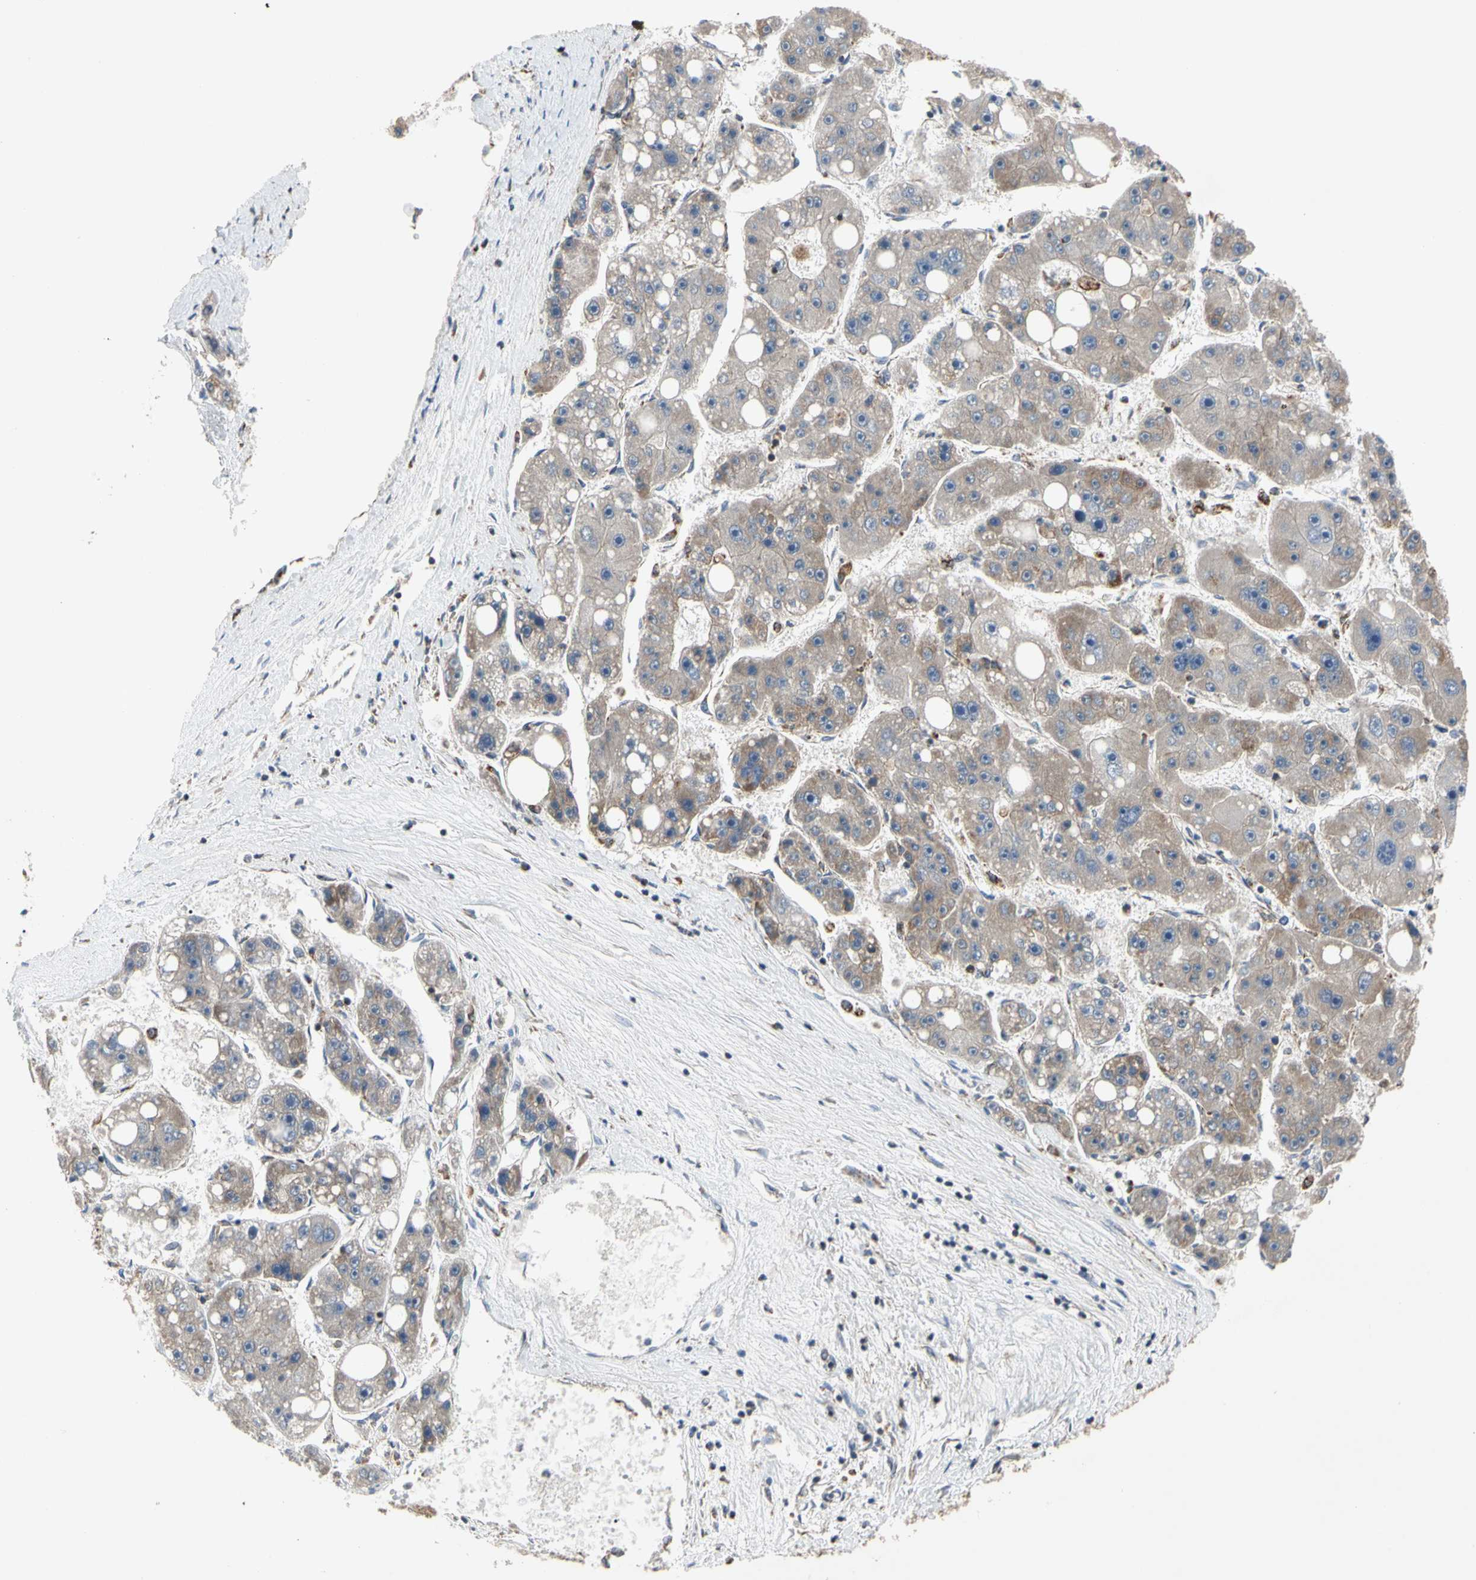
{"staining": {"intensity": "weak", "quantity": ">75%", "location": "cytoplasmic/membranous"}, "tissue": "liver cancer", "cell_type": "Tumor cells", "image_type": "cancer", "snomed": [{"axis": "morphology", "description": "Carcinoma, Hepatocellular, NOS"}, {"axis": "topography", "description": "Liver"}], "caption": "A brown stain shows weak cytoplasmic/membranous staining of a protein in liver cancer (hepatocellular carcinoma) tumor cells.", "gene": "GPD2", "patient": {"sex": "female", "age": 61}}